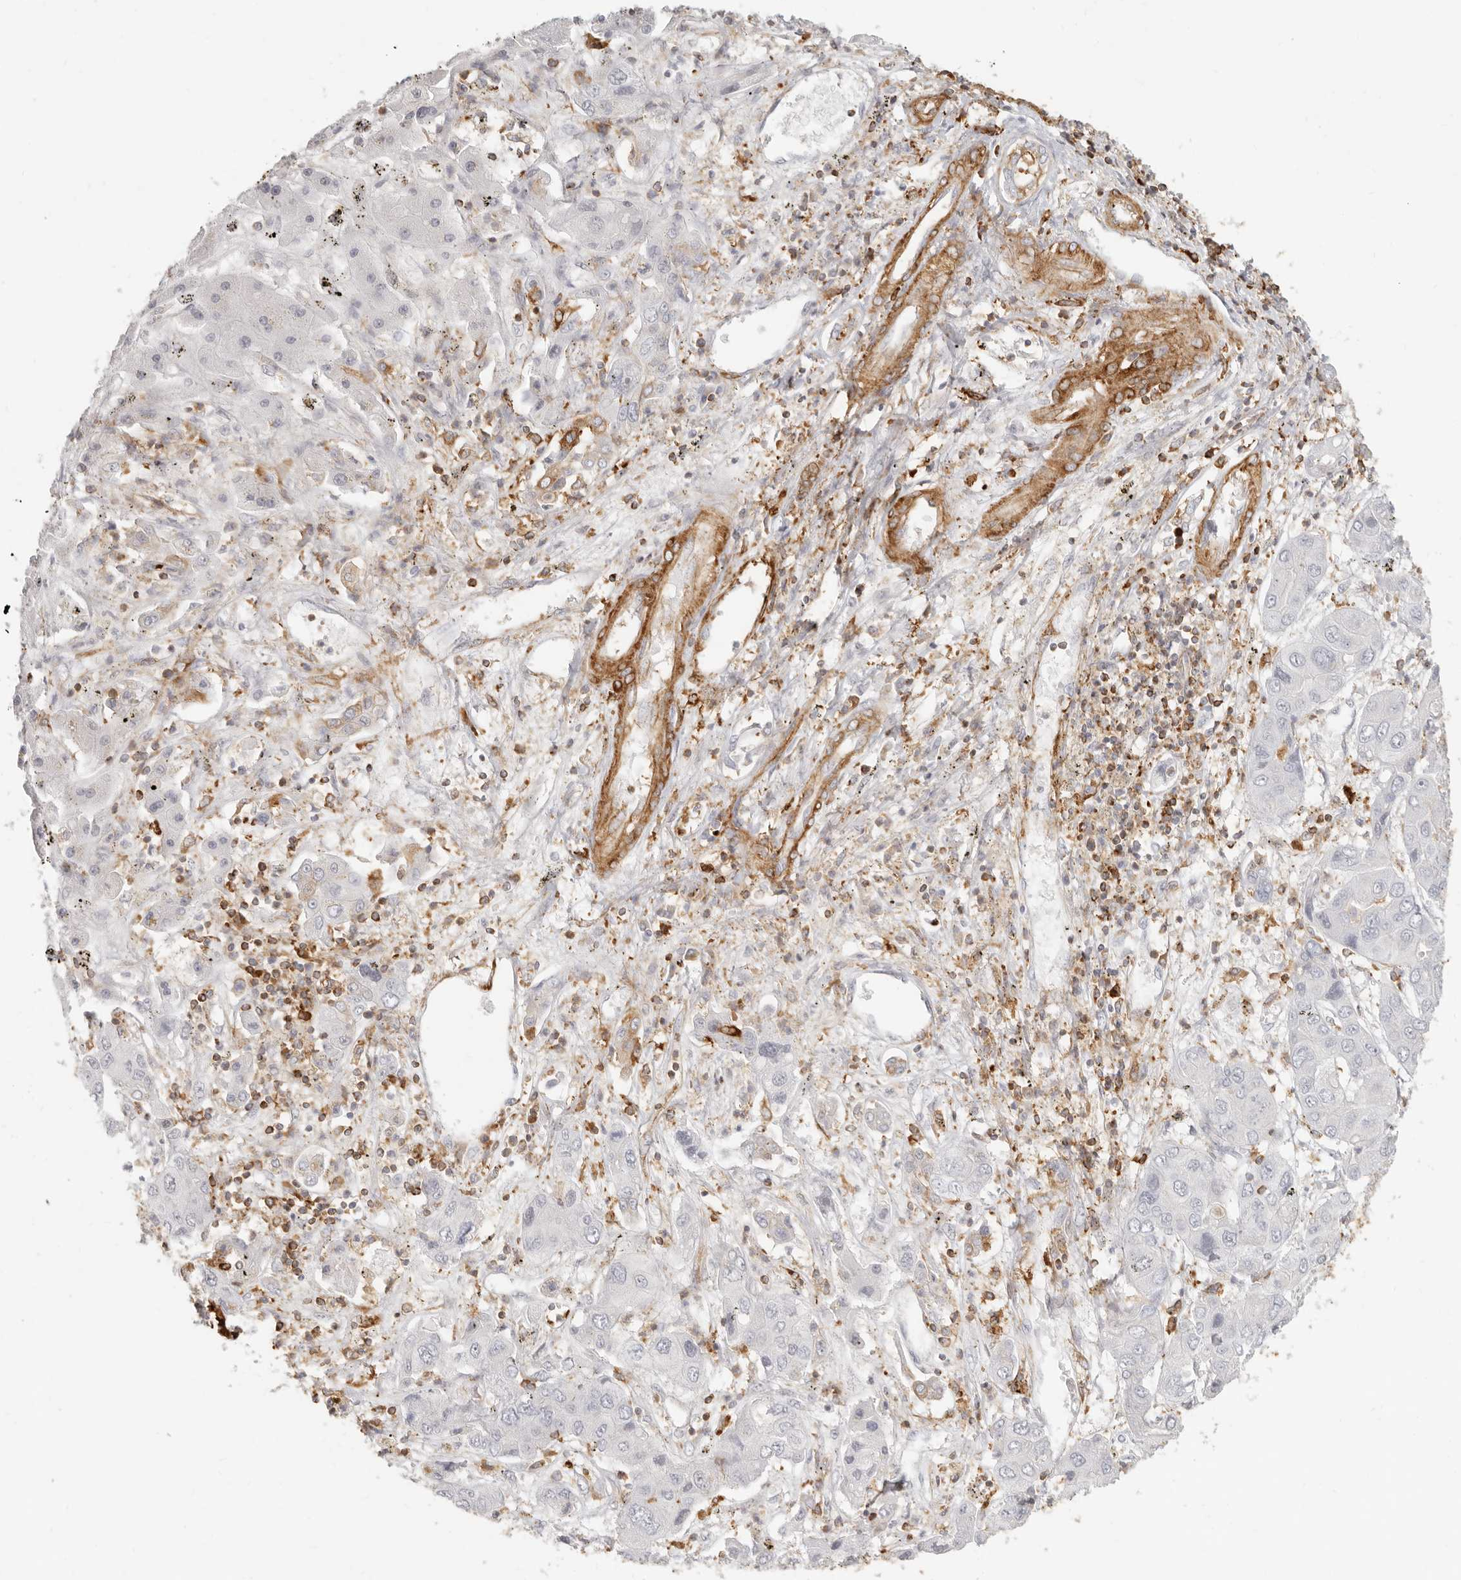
{"staining": {"intensity": "negative", "quantity": "none", "location": "none"}, "tissue": "liver cancer", "cell_type": "Tumor cells", "image_type": "cancer", "snomed": [{"axis": "morphology", "description": "Cholangiocarcinoma"}, {"axis": "topography", "description": "Liver"}], "caption": "Immunohistochemistry histopathology image of cholangiocarcinoma (liver) stained for a protein (brown), which exhibits no positivity in tumor cells. (DAB immunohistochemistry with hematoxylin counter stain).", "gene": "NIBAN1", "patient": {"sex": "male", "age": 67}}